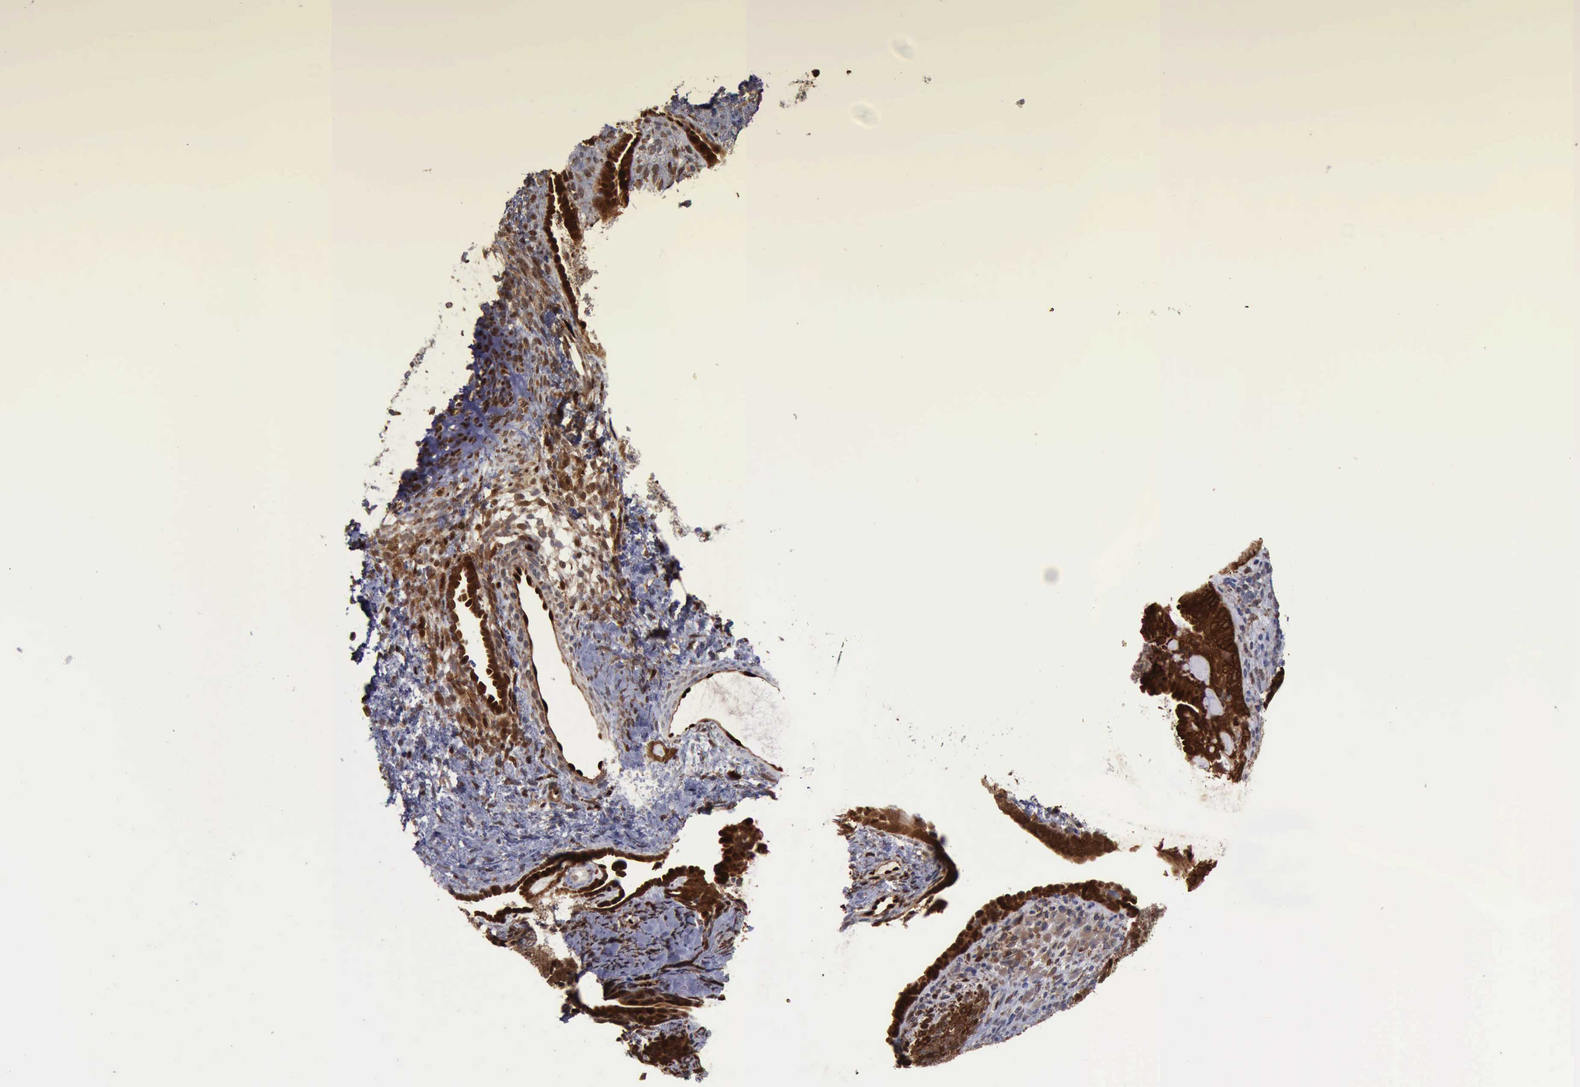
{"staining": {"intensity": "strong", "quantity": ">75%", "location": "cytoplasmic/membranous,nuclear"}, "tissue": "endometrial cancer", "cell_type": "Tumor cells", "image_type": "cancer", "snomed": [{"axis": "morphology", "description": "Neoplasm, malignant, NOS"}, {"axis": "topography", "description": "Endometrium"}], "caption": "Tumor cells exhibit strong cytoplasmic/membranous and nuclear staining in about >75% of cells in endometrial cancer.", "gene": "PDCD4", "patient": {"sex": "female", "age": 74}}